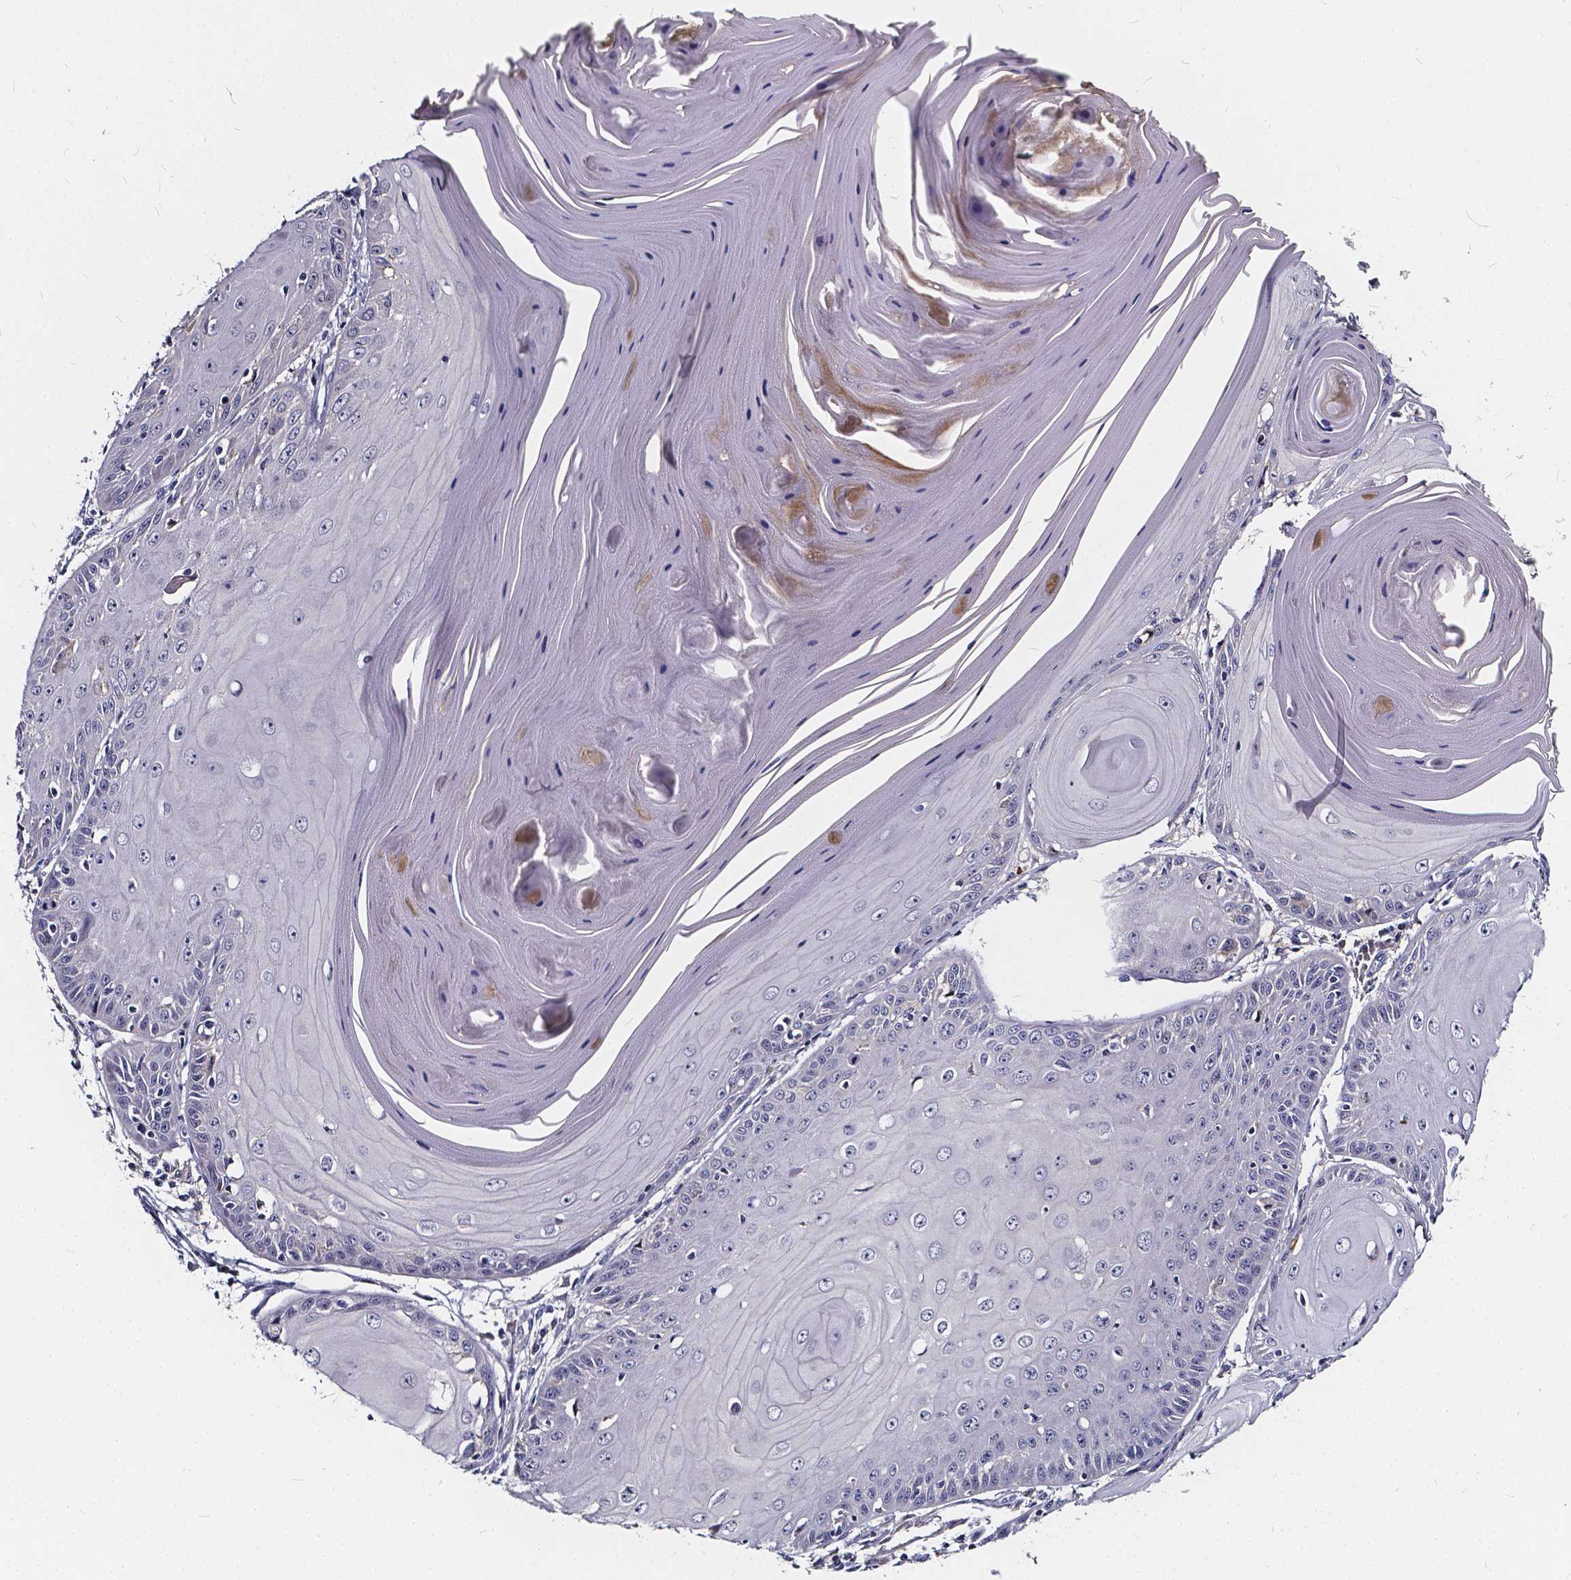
{"staining": {"intensity": "negative", "quantity": "none", "location": "none"}, "tissue": "skin cancer", "cell_type": "Tumor cells", "image_type": "cancer", "snomed": [{"axis": "morphology", "description": "Squamous cell carcinoma, NOS"}, {"axis": "topography", "description": "Skin"}, {"axis": "topography", "description": "Vulva"}], "caption": "An IHC image of skin squamous cell carcinoma is shown. There is no staining in tumor cells of skin squamous cell carcinoma.", "gene": "SOWAHA", "patient": {"sex": "female", "age": 85}}